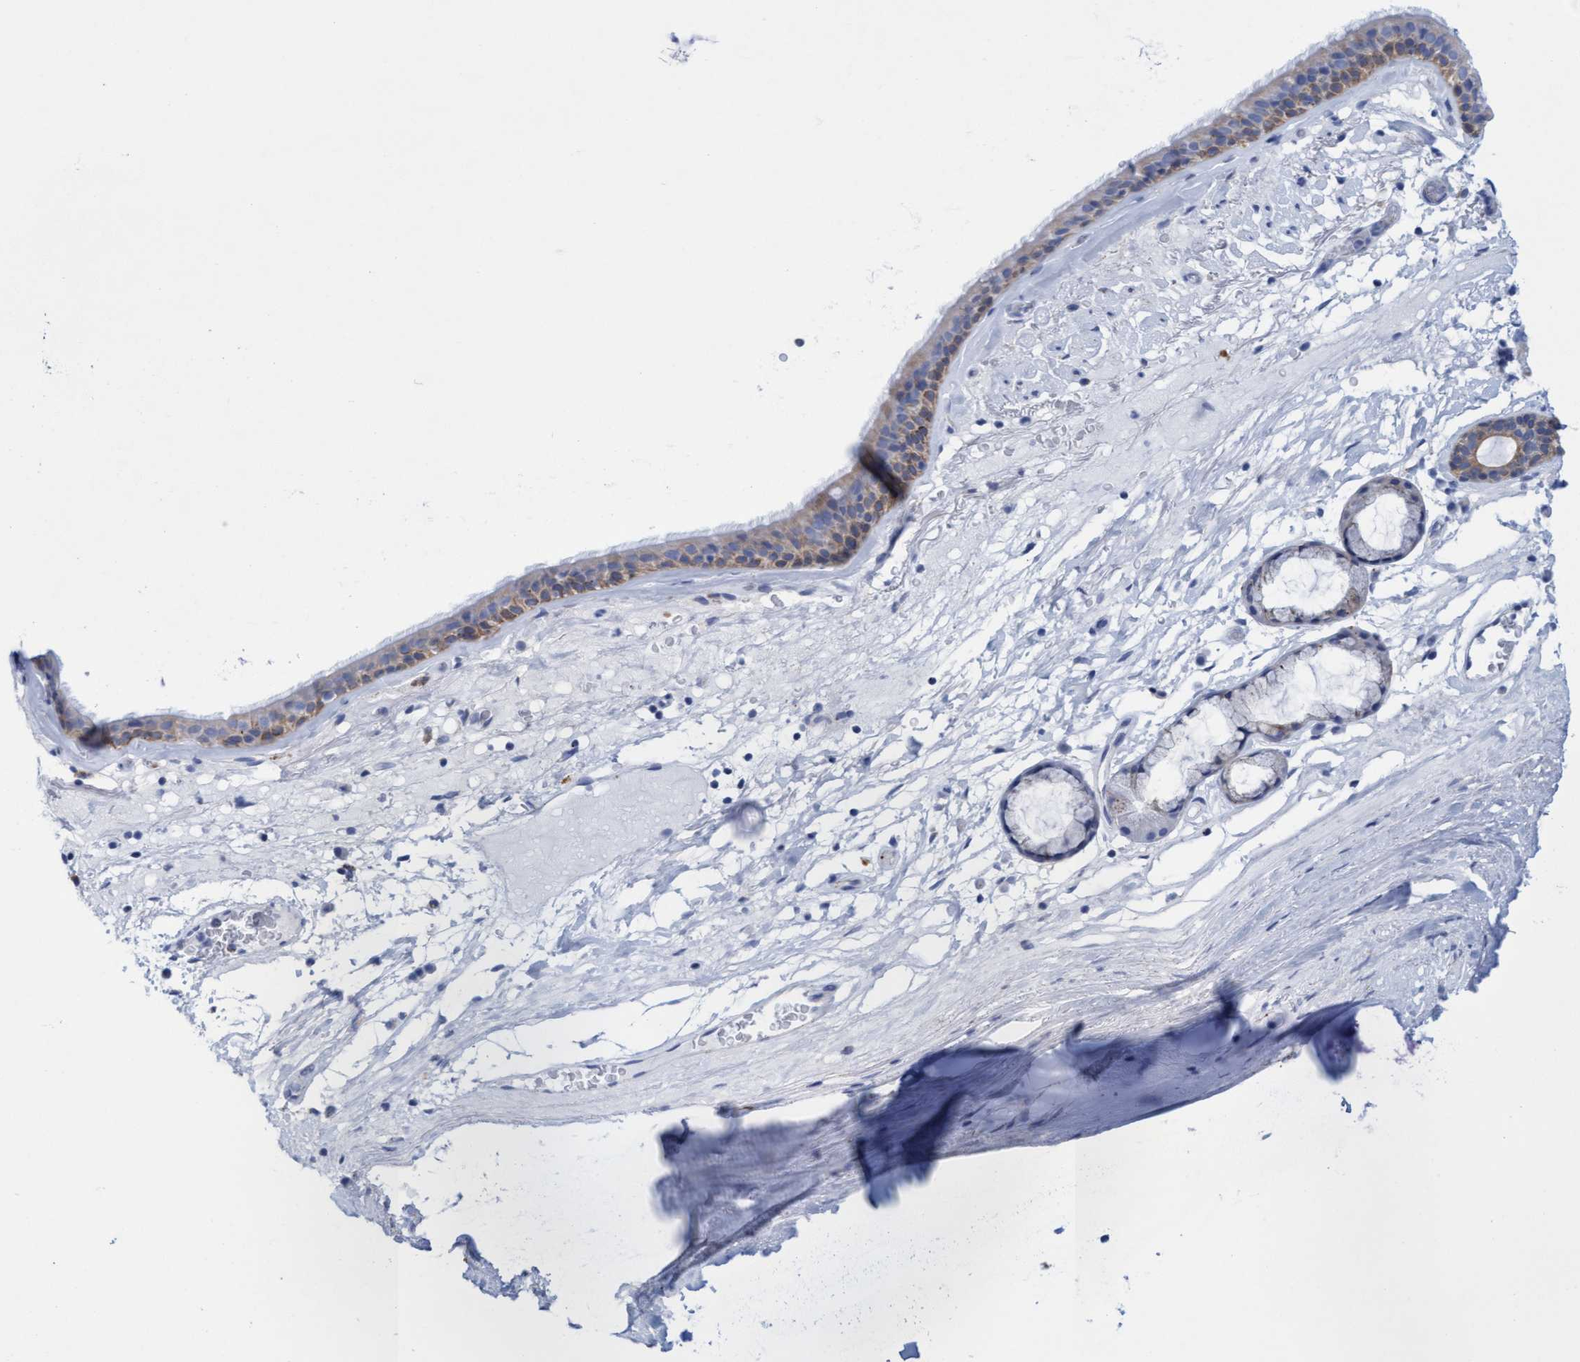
{"staining": {"intensity": "moderate", "quantity": ">75%", "location": "cytoplasmic/membranous"}, "tissue": "bronchus", "cell_type": "Respiratory epithelial cells", "image_type": "normal", "snomed": [{"axis": "morphology", "description": "Normal tissue, NOS"}, {"axis": "topography", "description": "Cartilage tissue"}], "caption": "Immunohistochemical staining of unremarkable bronchus exhibits >75% levels of moderate cytoplasmic/membranous protein staining in about >75% of respiratory epithelial cells.", "gene": "SGSH", "patient": {"sex": "female", "age": 63}}